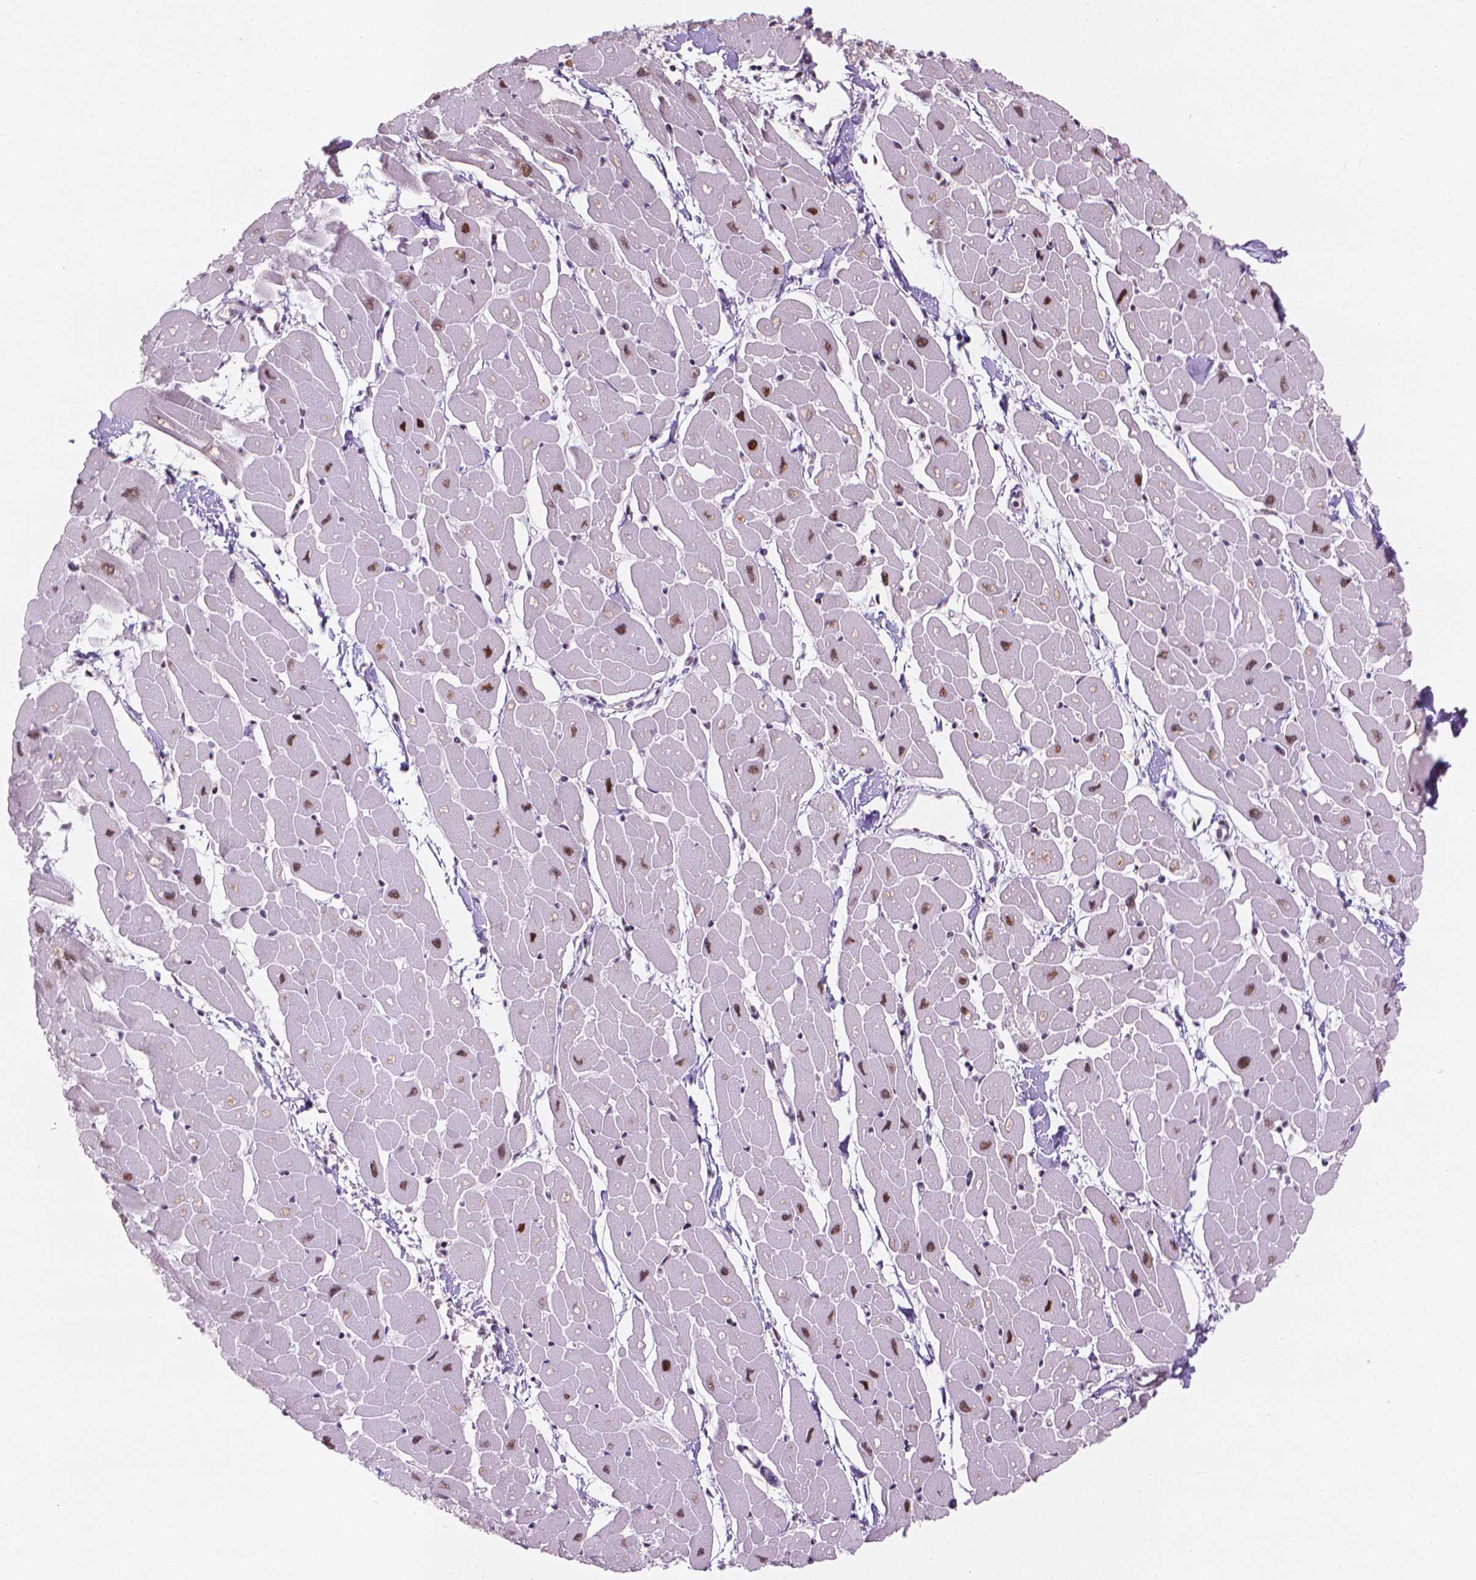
{"staining": {"intensity": "moderate", "quantity": "25%-75%", "location": "nuclear"}, "tissue": "heart muscle", "cell_type": "Cardiomyocytes", "image_type": "normal", "snomed": [{"axis": "morphology", "description": "Normal tissue, NOS"}, {"axis": "topography", "description": "Heart"}], "caption": "Protein positivity by IHC reveals moderate nuclear positivity in approximately 25%-75% of cardiomyocytes in benign heart muscle.", "gene": "HES7", "patient": {"sex": "male", "age": 57}}